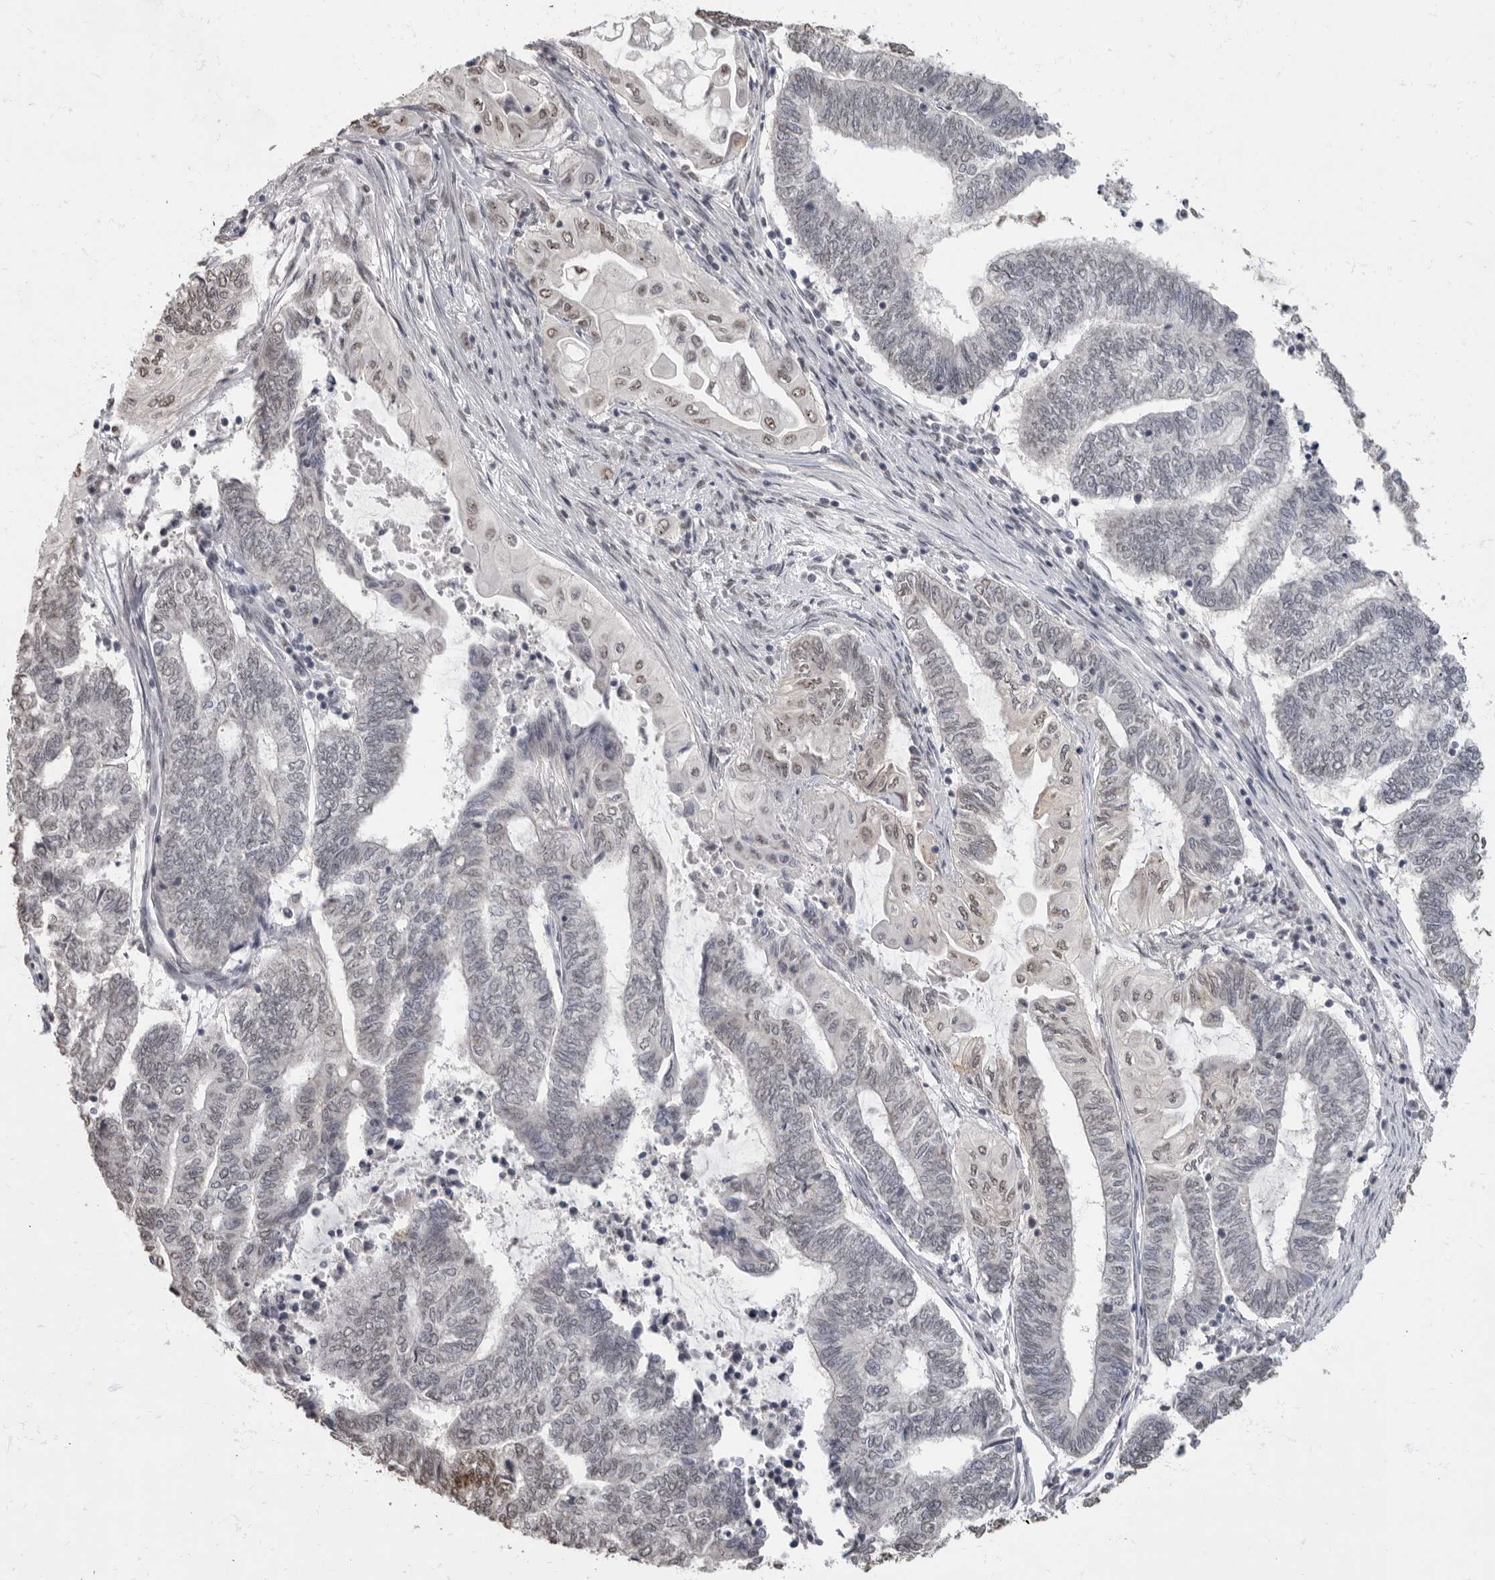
{"staining": {"intensity": "weak", "quantity": "<25%", "location": "nuclear"}, "tissue": "endometrial cancer", "cell_type": "Tumor cells", "image_type": "cancer", "snomed": [{"axis": "morphology", "description": "Adenocarcinoma, NOS"}, {"axis": "topography", "description": "Uterus"}, {"axis": "topography", "description": "Endometrium"}], "caption": "A photomicrograph of endometrial cancer stained for a protein reveals no brown staining in tumor cells.", "gene": "NBL1", "patient": {"sex": "female", "age": 70}}